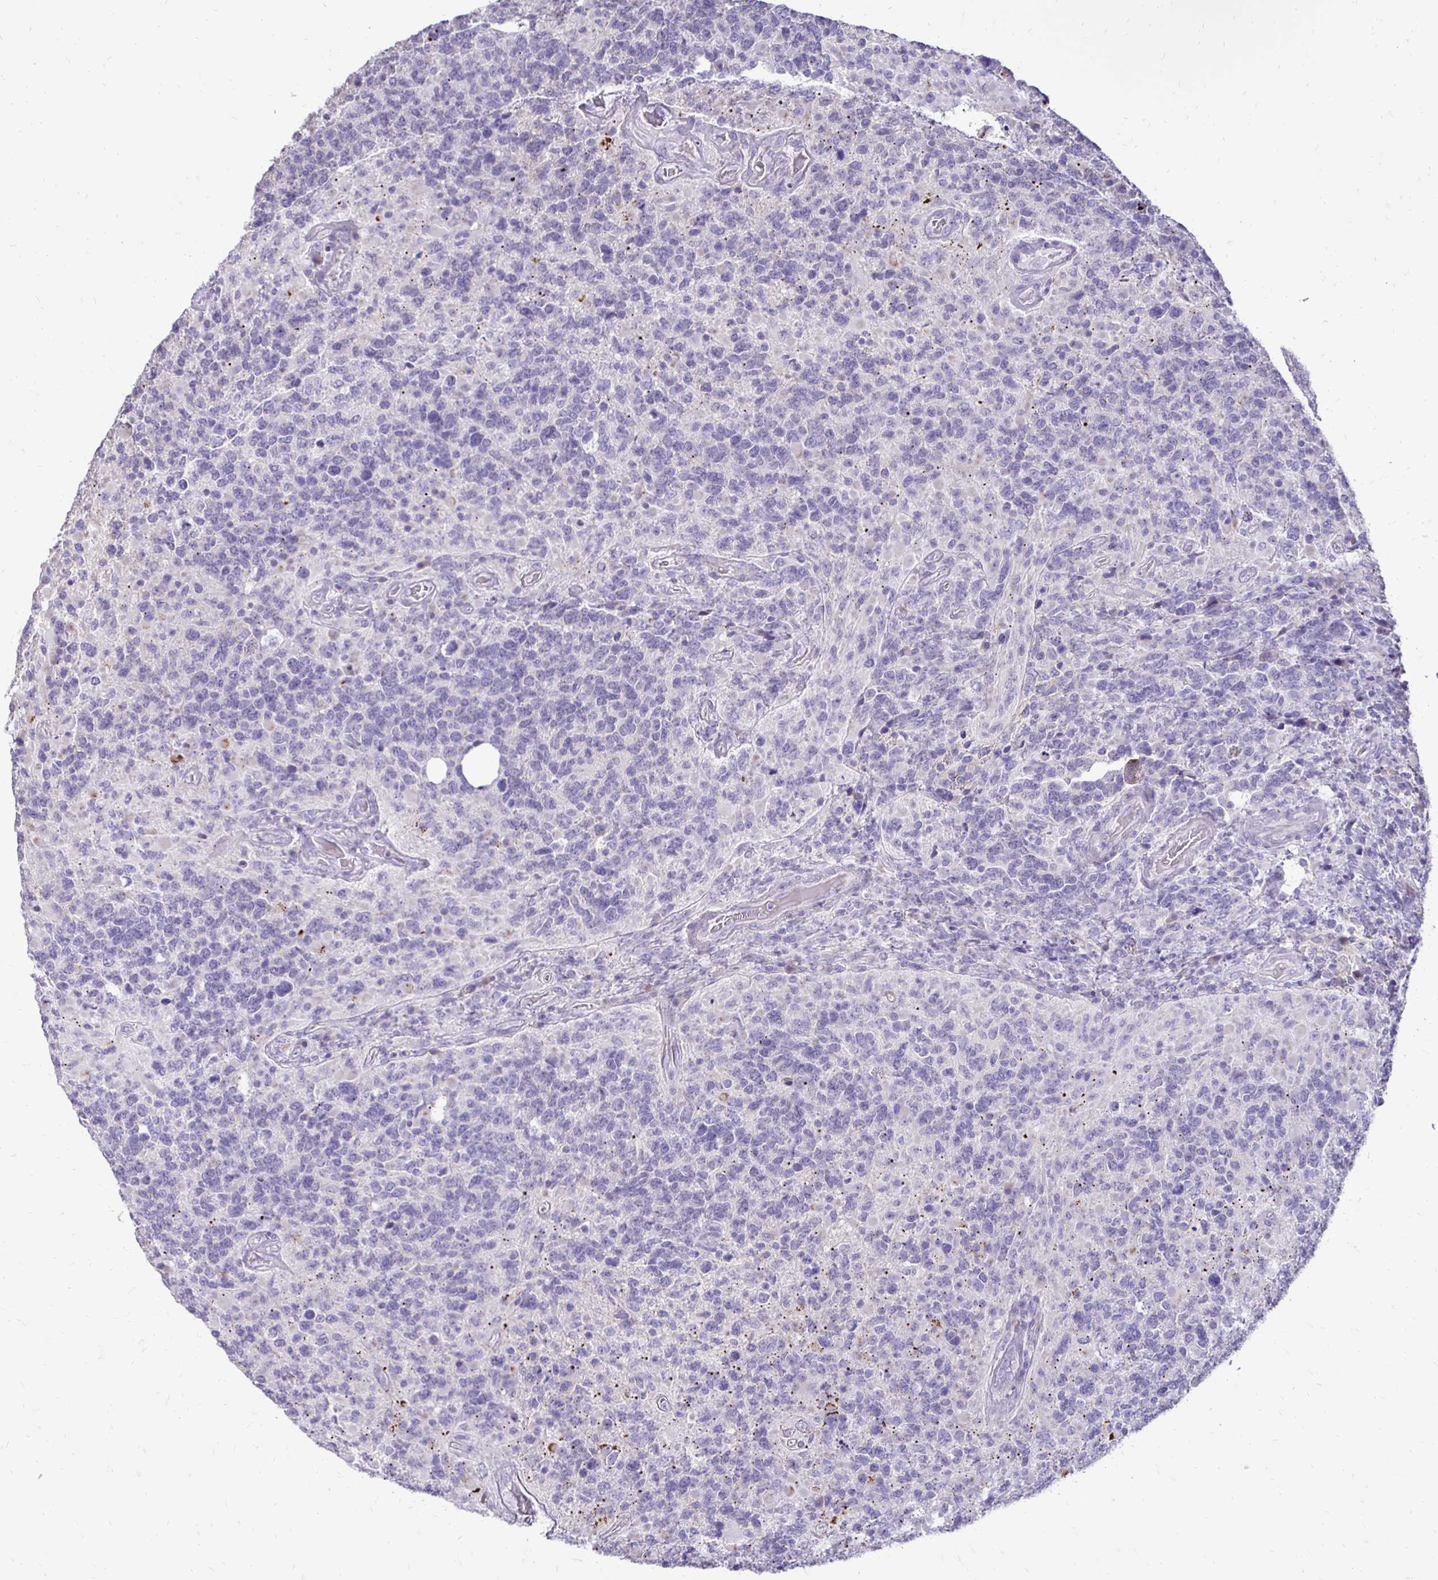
{"staining": {"intensity": "negative", "quantity": "none", "location": "none"}, "tissue": "glioma", "cell_type": "Tumor cells", "image_type": "cancer", "snomed": [{"axis": "morphology", "description": "Glioma, malignant, High grade"}, {"axis": "topography", "description": "Brain"}], "caption": "A photomicrograph of human glioma is negative for staining in tumor cells.", "gene": "GAS2", "patient": {"sex": "female", "age": 40}}